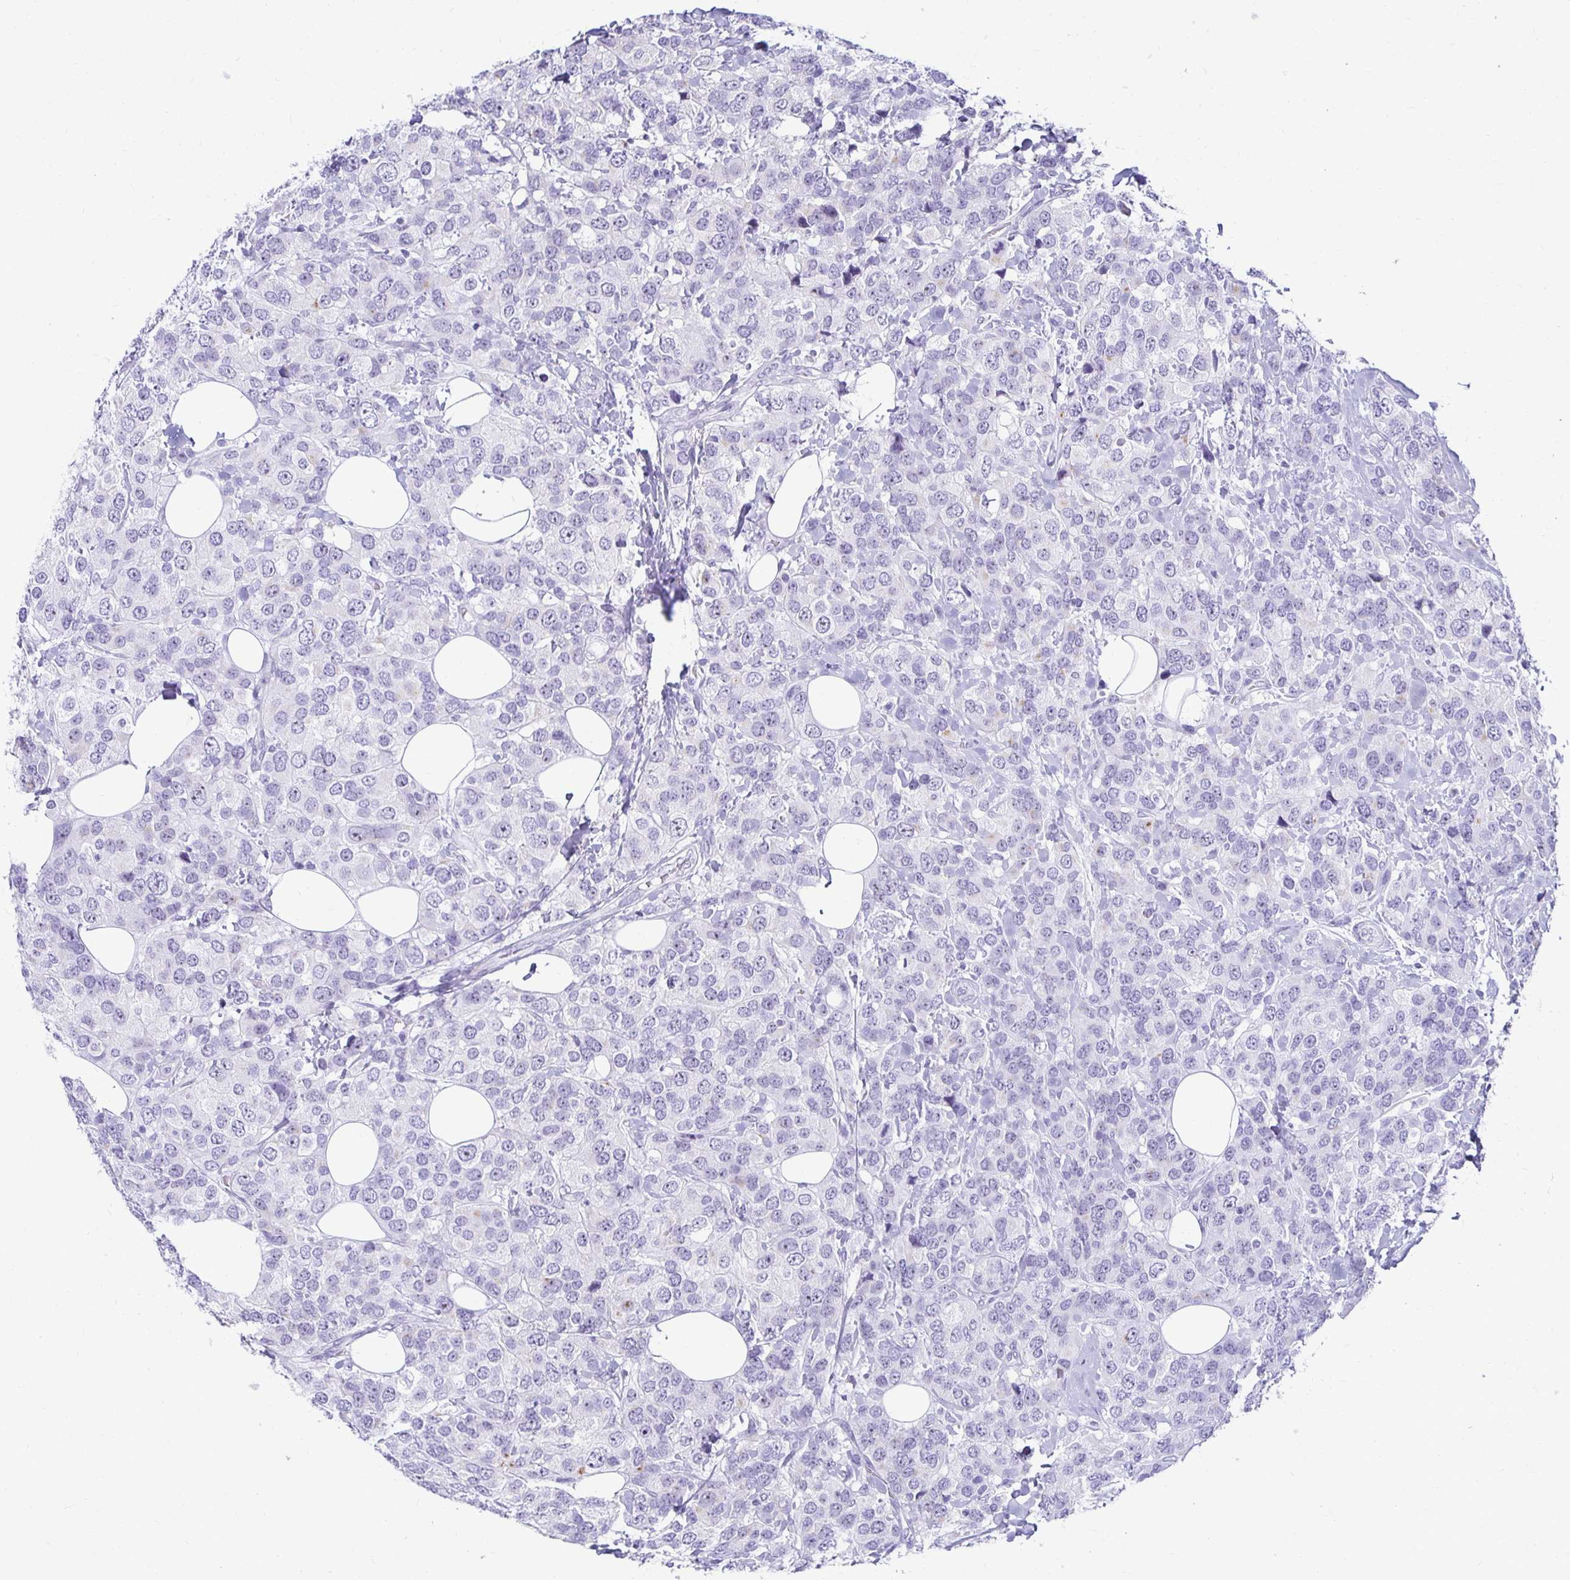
{"staining": {"intensity": "negative", "quantity": "none", "location": "none"}, "tissue": "breast cancer", "cell_type": "Tumor cells", "image_type": "cancer", "snomed": [{"axis": "morphology", "description": "Lobular carcinoma"}, {"axis": "topography", "description": "Breast"}], "caption": "Breast lobular carcinoma stained for a protein using immunohistochemistry (IHC) demonstrates no staining tumor cells.", "gene": "CST6", "patient": {"sex": "female", "age": 59}}